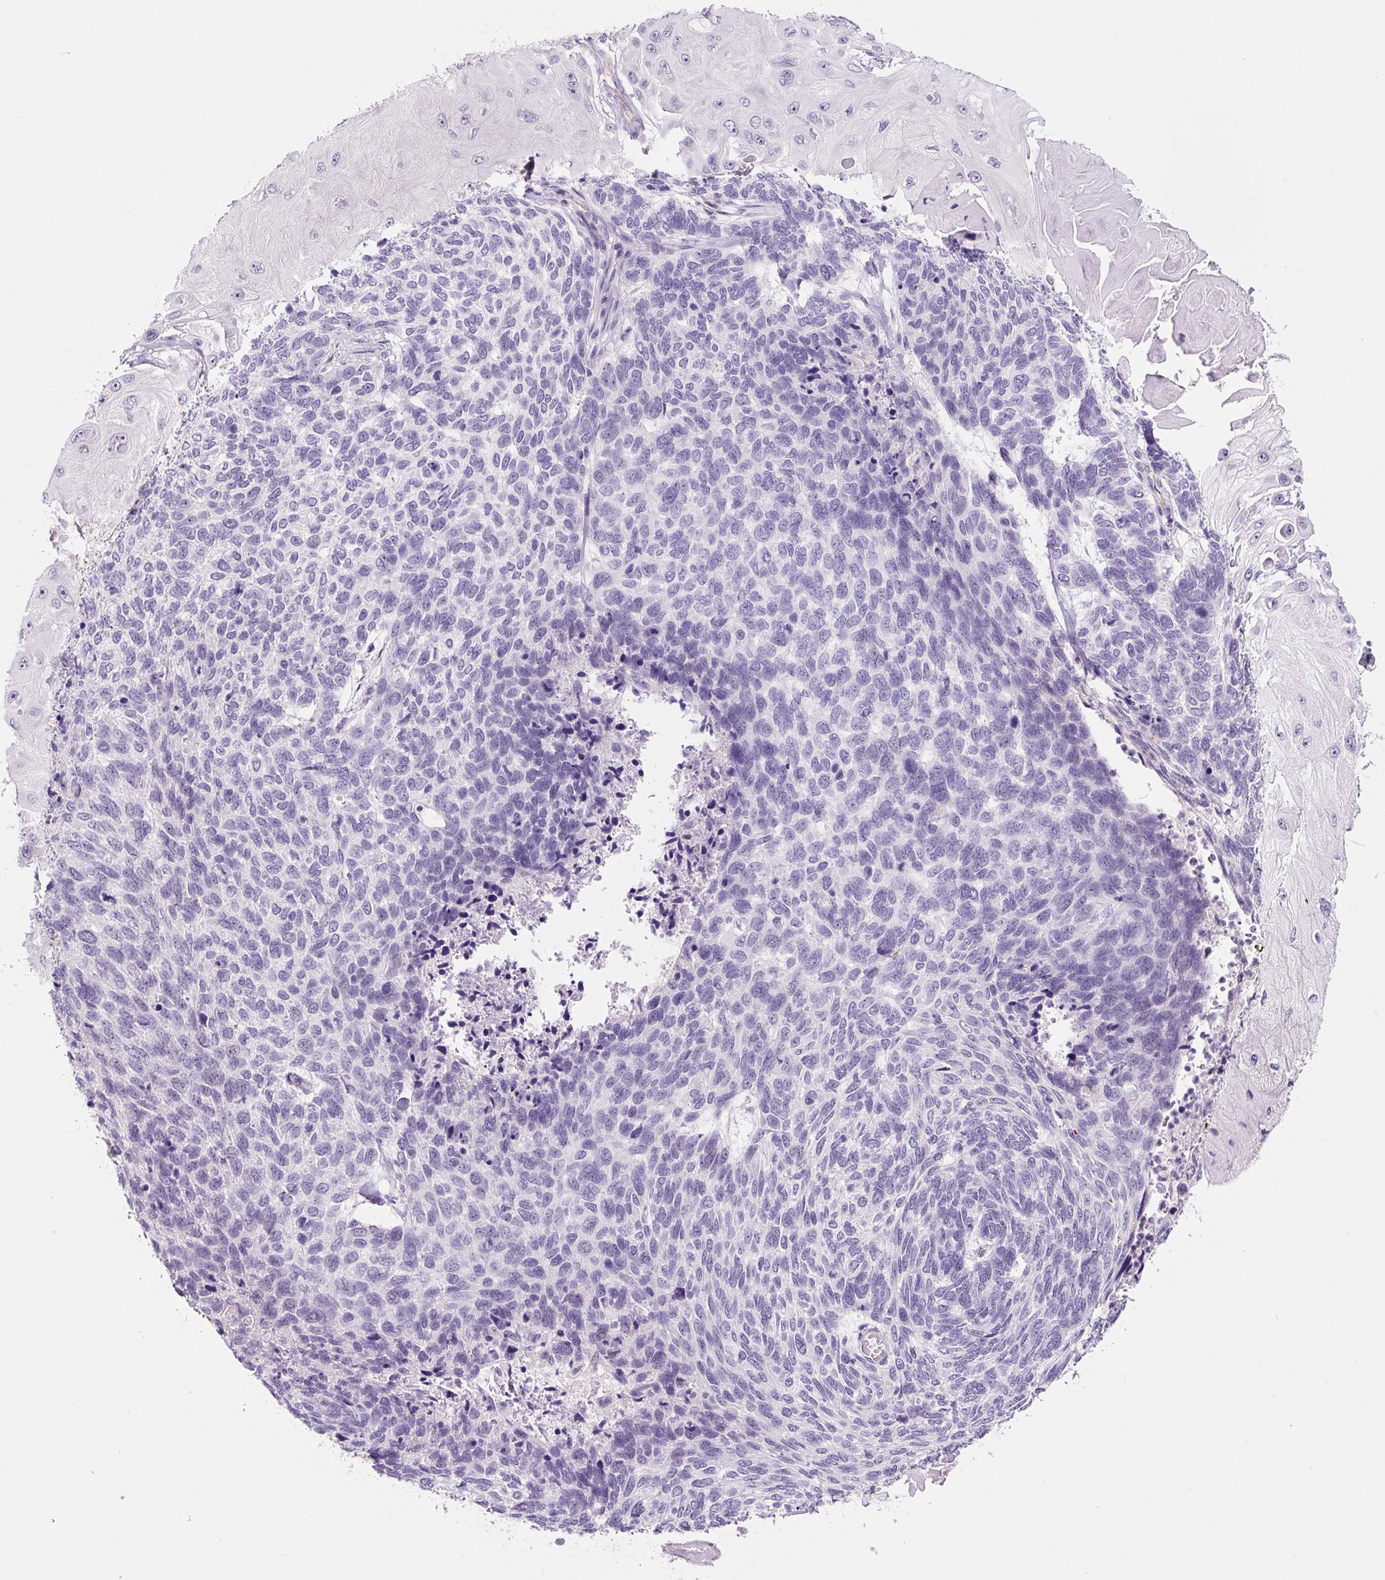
{"staining": {"intensity": "negative", "quantity": "none", "location": "none"}, "tissue": "skin cancer", "cell_type": "Tumor cells", "image_type": "cancer", "snomed": [{"axis": "morphology", "description": "Basal cell carcinoma"}, {"axis": "topography", "description": "Skin"}], "caption": "An image of basal cell carcinoma (skin) stained for a protein exhibits no brown staining in tumor cells.", "gene": "CCL25", "patient": {"sex": "female", "age": 65}}